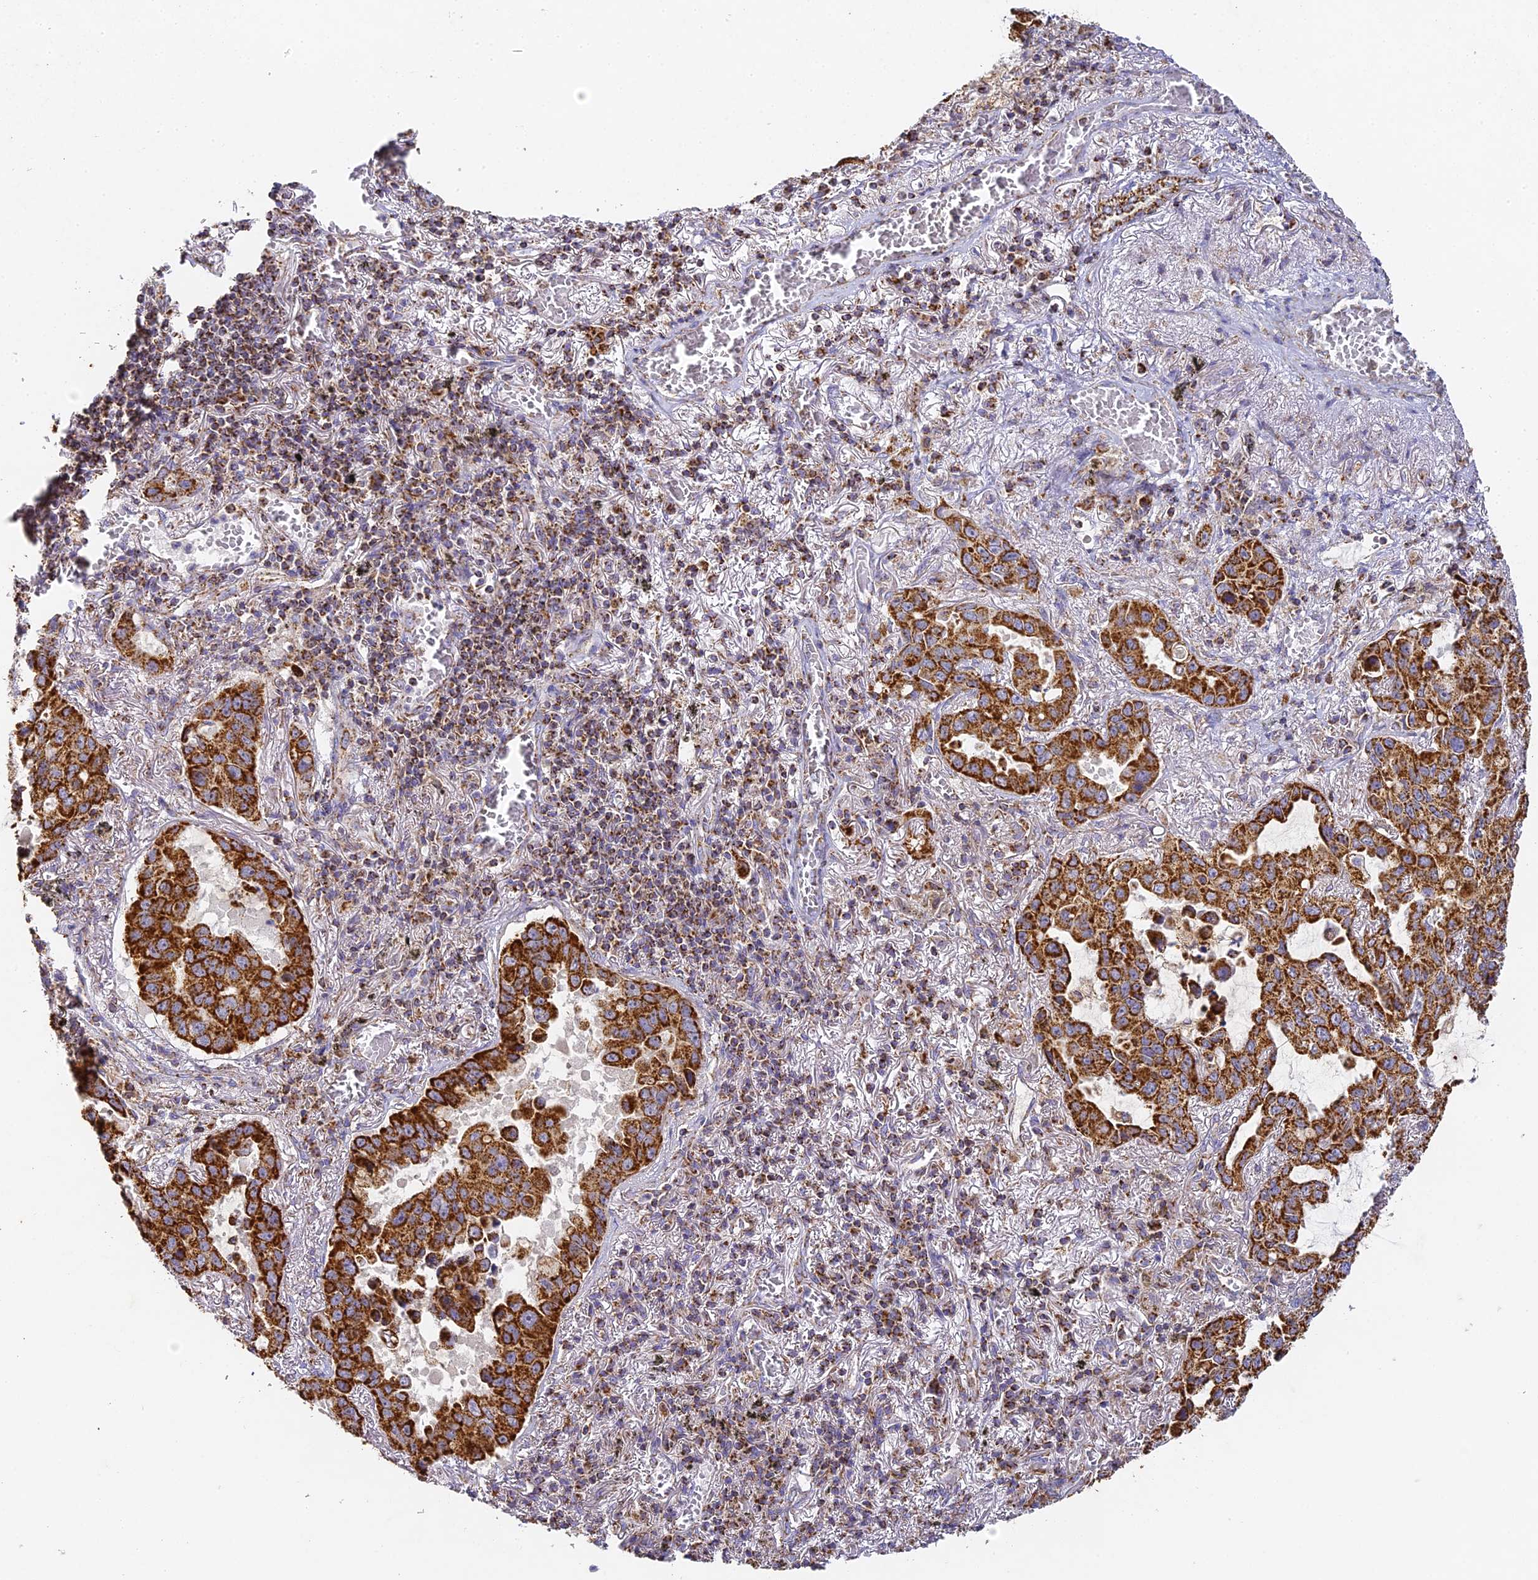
{"staining": {"intensity": "strong", "quantity": ">75%", "location": "cytoplasmic/membranous"}, "tissue": "lung cancer", "cell_type": "Tumor cells", "image_type": "cancer", "snomed": [{"axis": "morphology", "description": "Adenocarcinoma, NOS"}, {"axis": "topography", "description": "Lung"}], "caption": "Lung cancer stained for a protein (brown) exhibits strong cytoplasmic/membranous positive expression in about >75% of tumor cells.", "gene": "DONSON", "patient": {"sex": "male", "age": 64}}